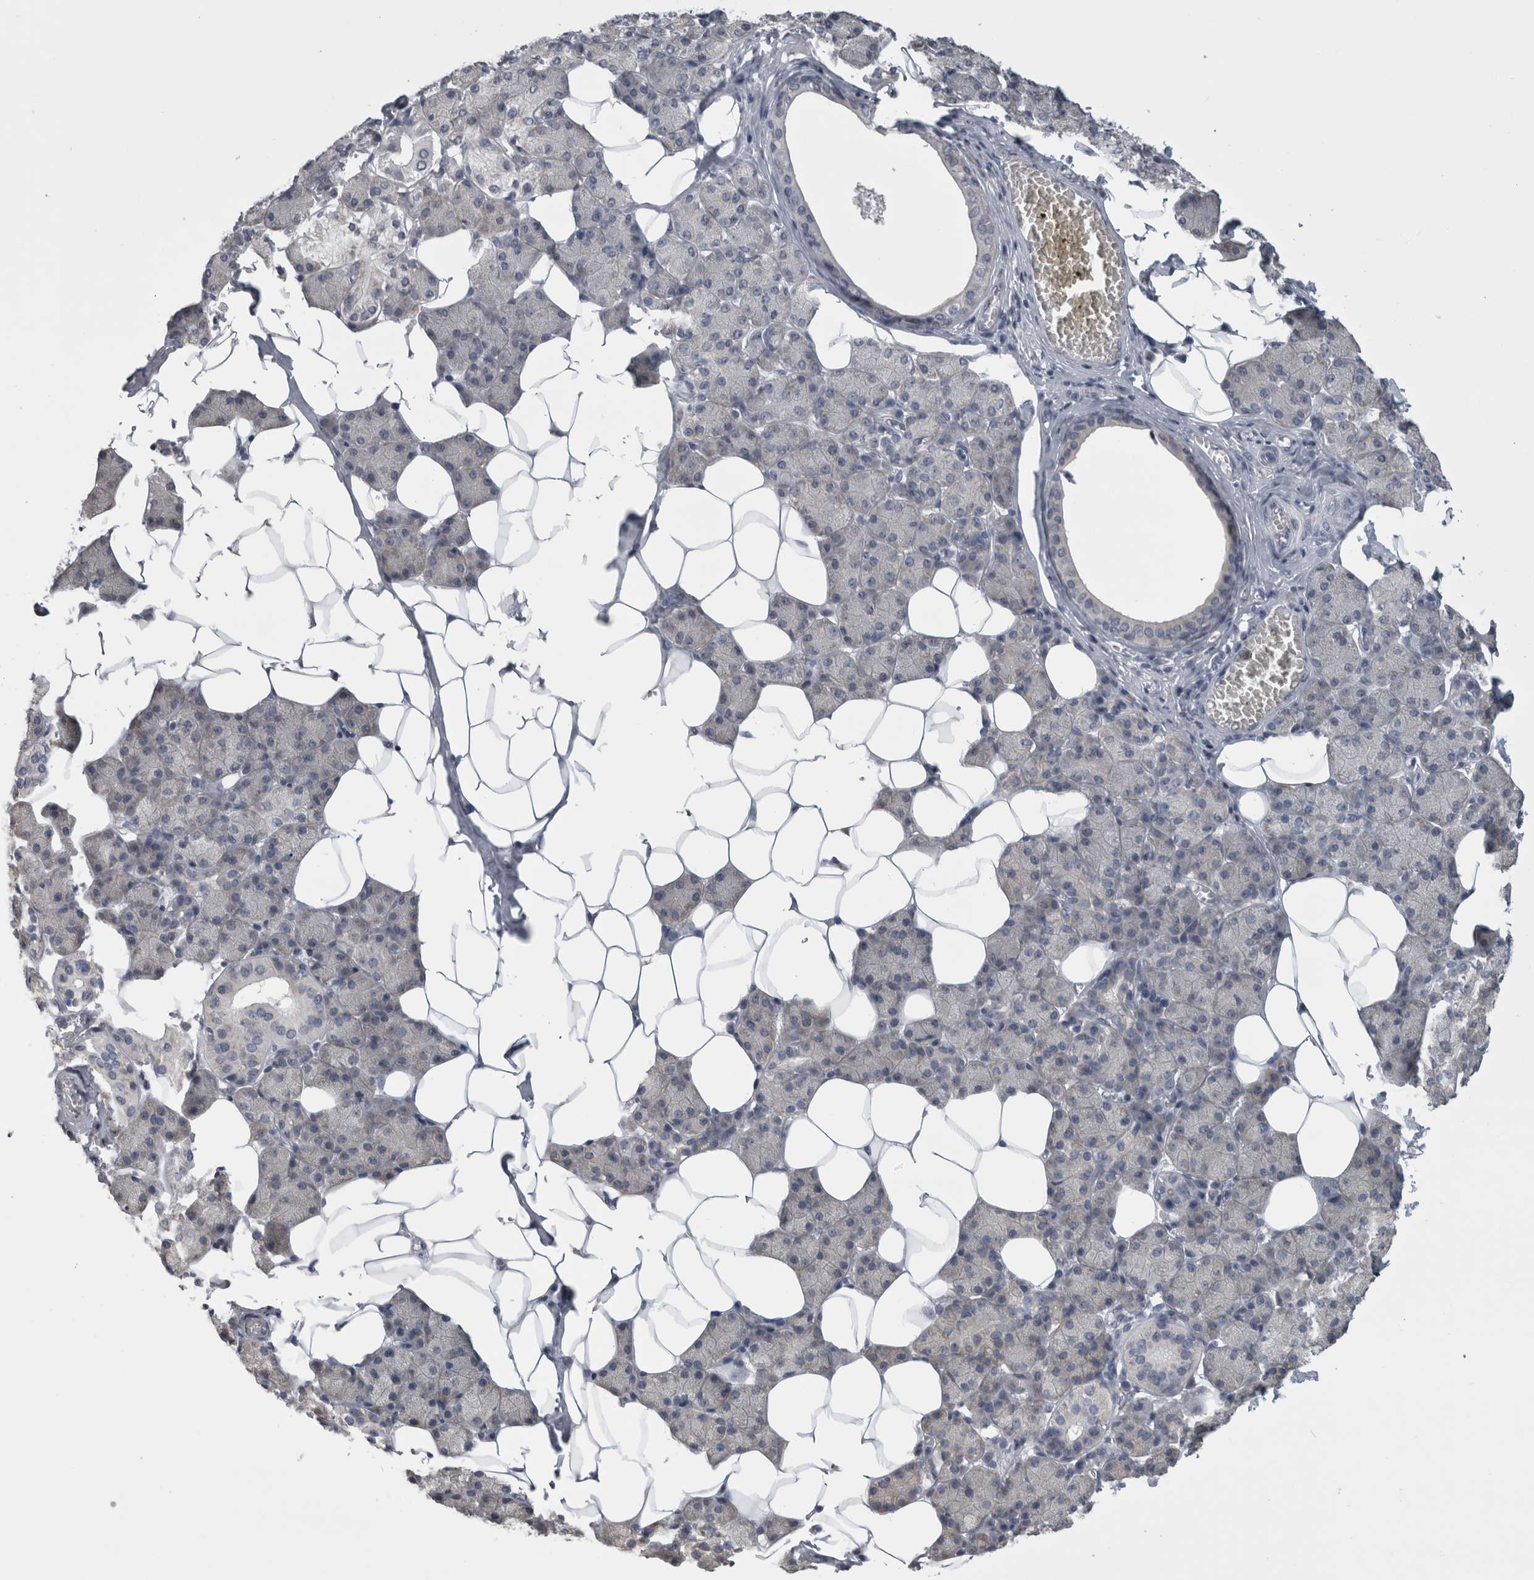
{"staining": {"intensity": "weak", "quantity": "<25%", "location": "cytoplasmic/membranous"}, "tissue": "salivary gland", "cell_type": "Glandular cells", "image_type": "normal", "snomed": [{"axis": "morphology", "description": "Normal tissue, NOS"}, {"axis": "topography", "description": "Salivary gland"}], "caption": "This is a histopathology image of IHC staining of benign salivary gland, which shows no staining in glandular cells. Nuclei are stained in blue.", "gene": "PRRC2C", "patient": {"sex": "female", "age": 33}}